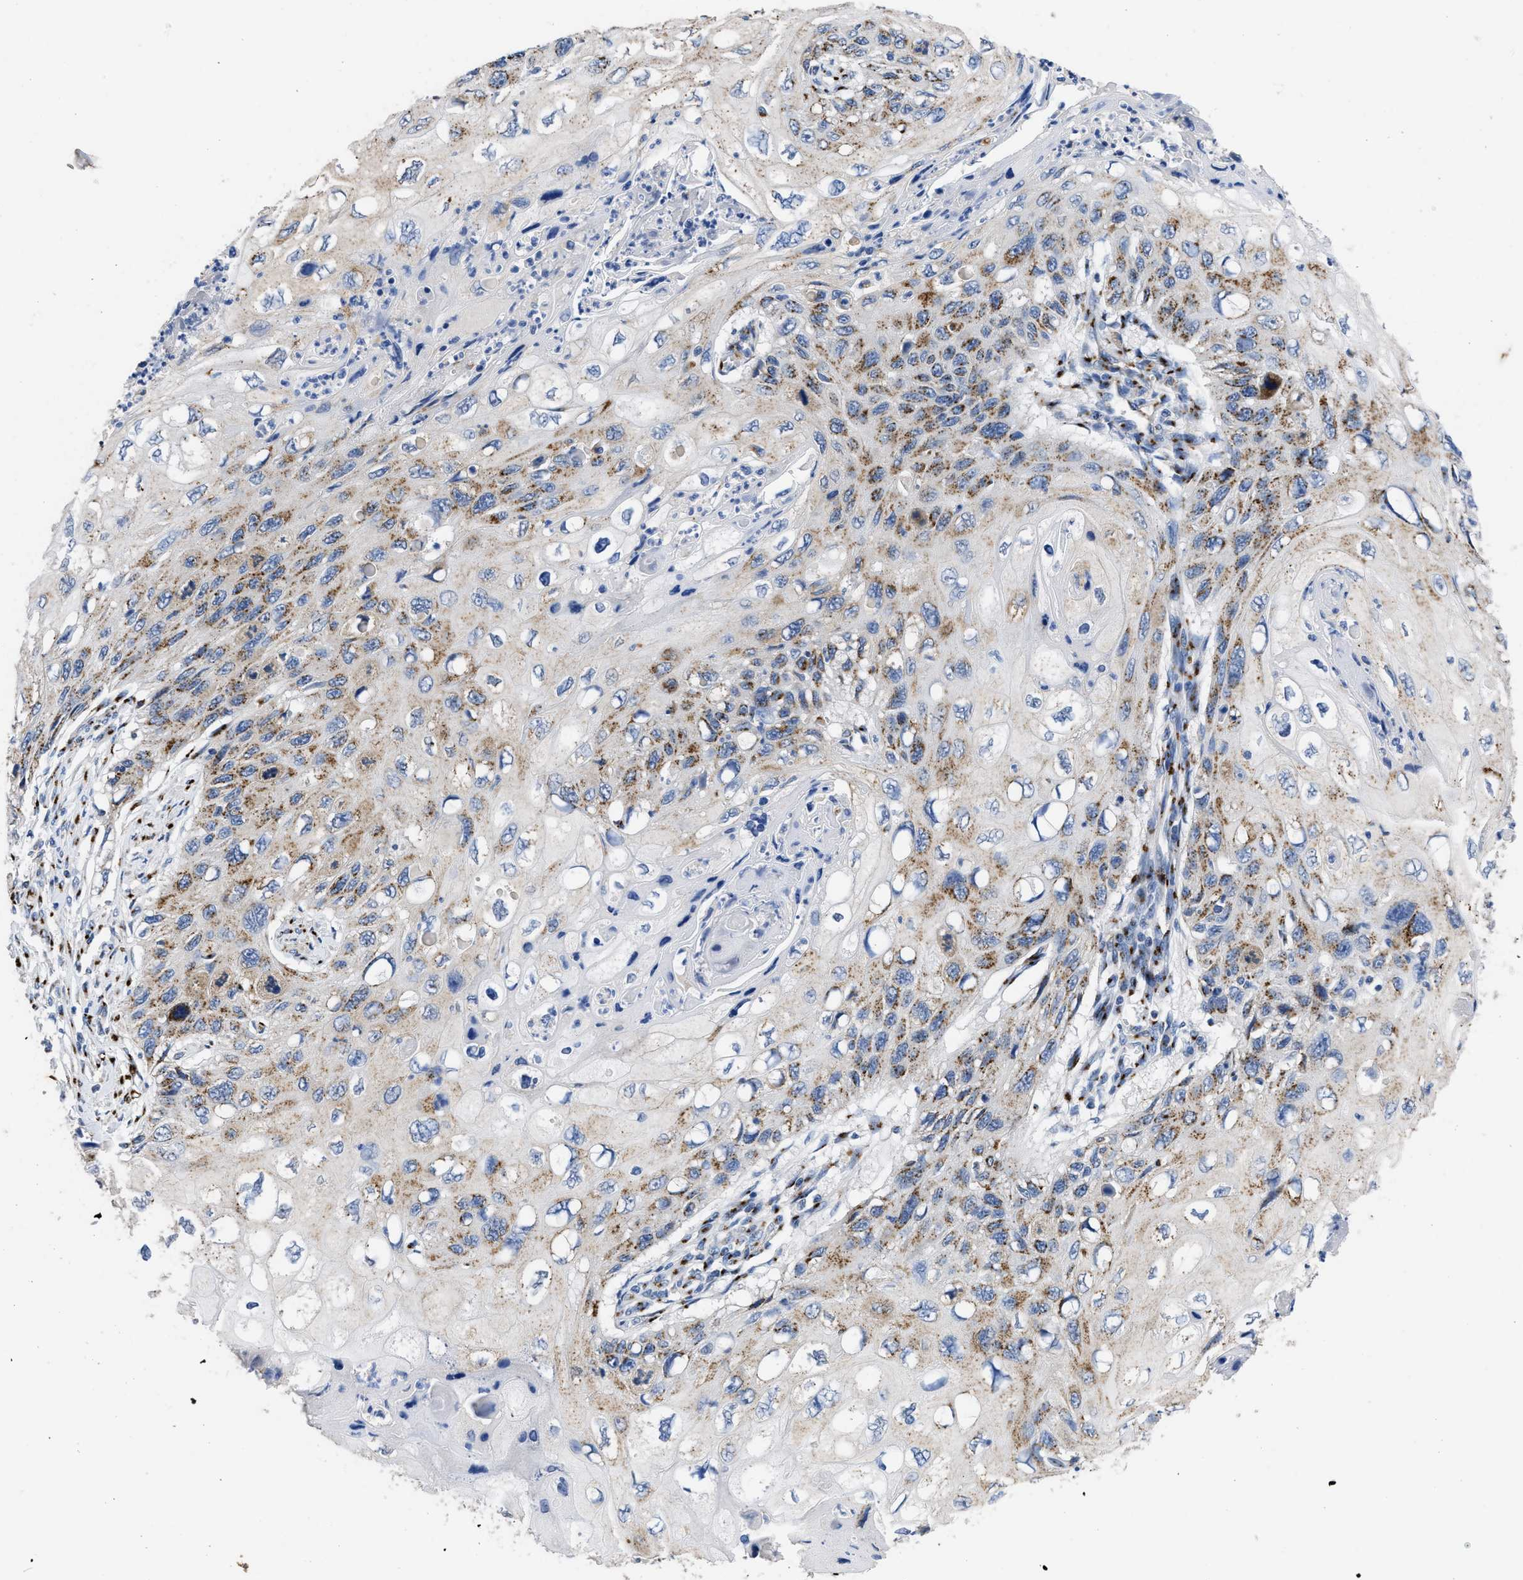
{"staining": {"intensity": "moderate", "quantity": ">75%", "location": "cytoplasmic/membranous"}, "tissue": "cervical cancer", "cell_type": "Tumor cells", "image_type": "cancer", "snomed": [{"axis": "morphology", "description": "Squamous cell carcinoma, NOS"}, {"axis": "topography", "description": "Cervix"}], "caption": "This is a micrograph of immunohistochemistry (IHC) staining of squamous cell carcinoma (cervical), which shows moderate positivity in the cytoplasmic/membranous of tumor cells.", "gene": "TMEM87A", "patient": {"sex": "female", "age": 70}}